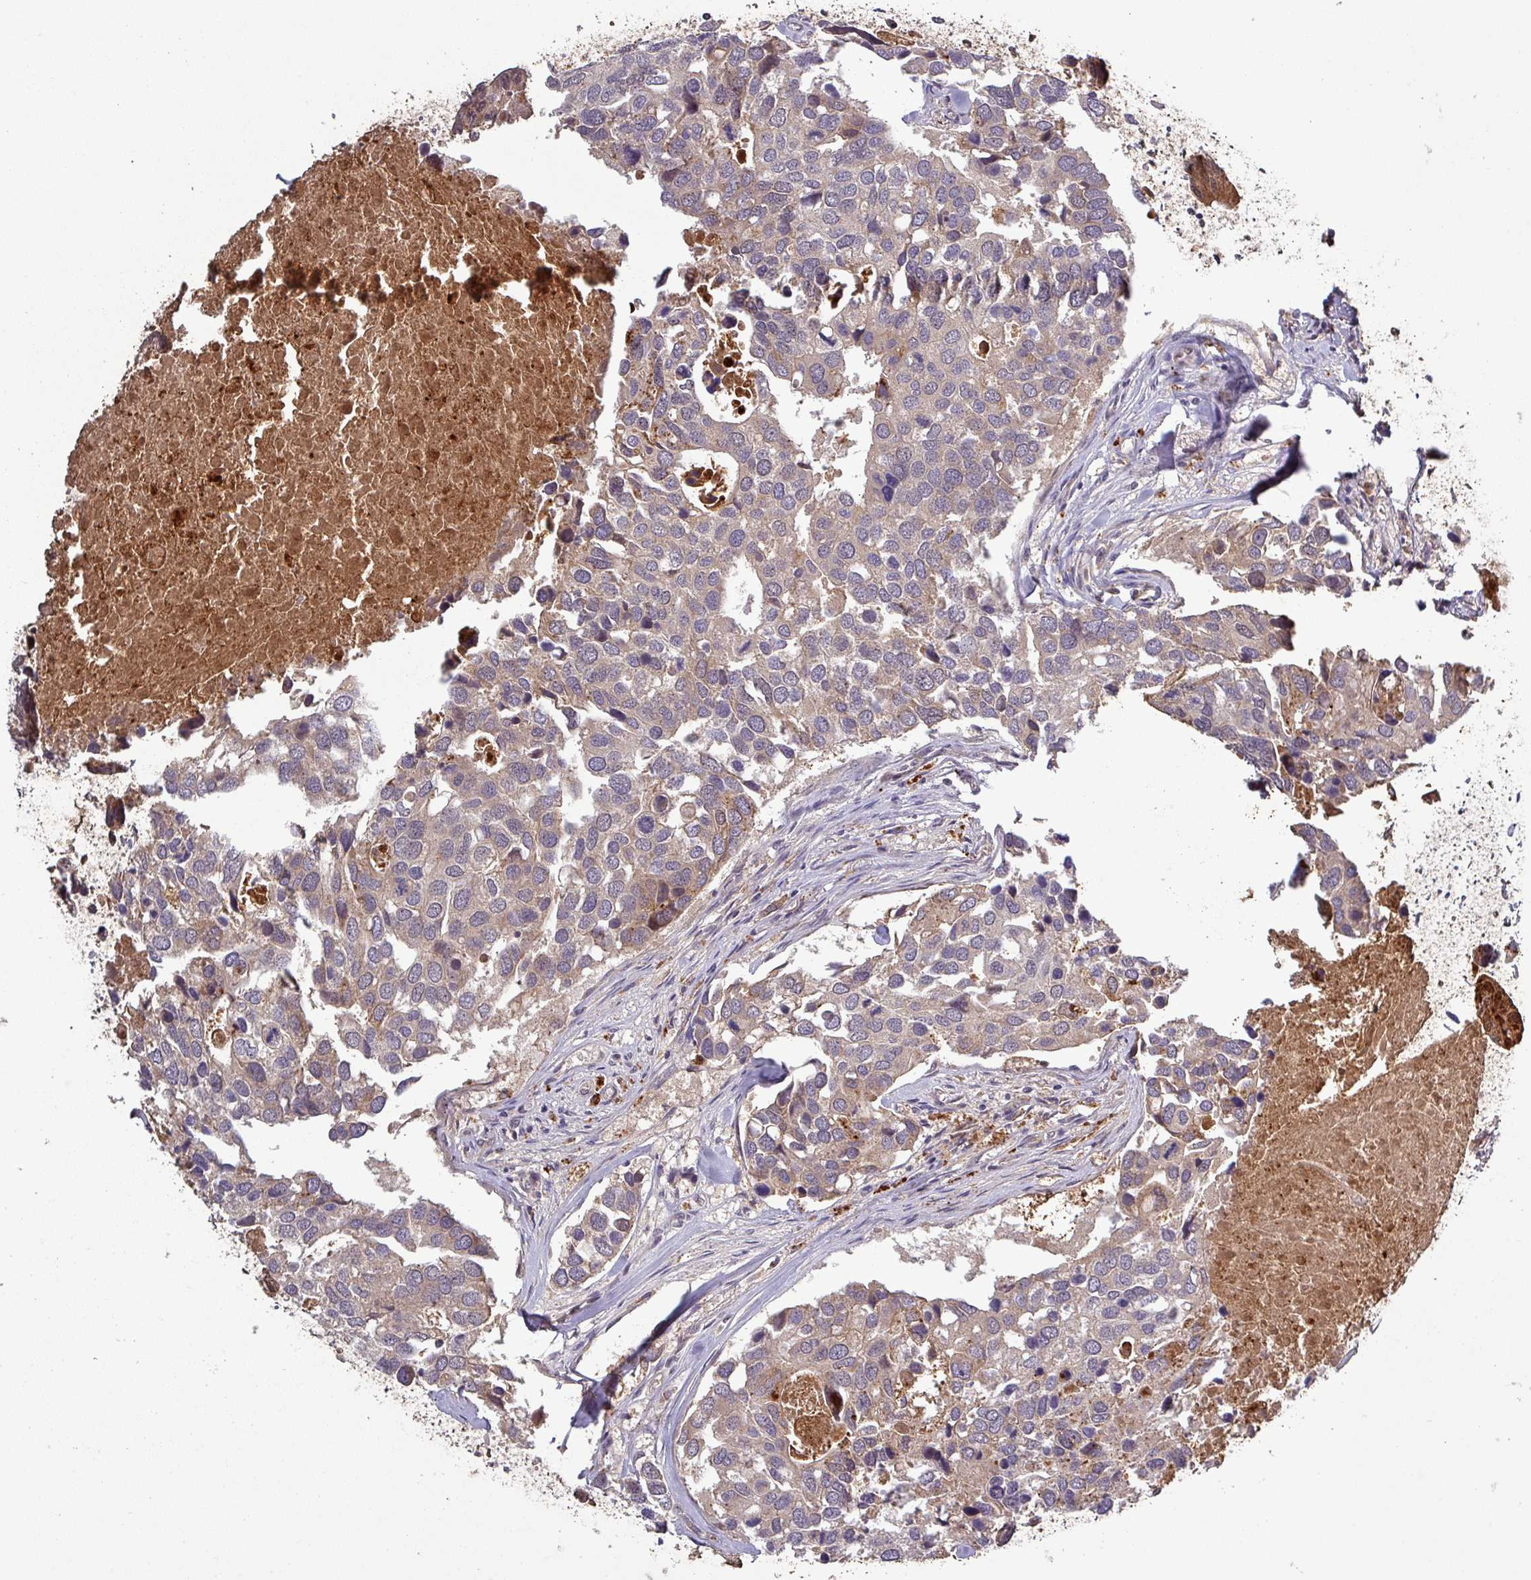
{"staining": {"intensity": "weak", "quantity": "25%-75%", "location": "cytoplasmic/membranous"}, "tissue": "breast cancer", "cell_type": "Tumor cells", "image_type": "cancer", "snomed": [{"axis": "morphology", "description": "Duct carcinoma"}, {"axis": "topography", "description": "Breast"}], "caption": "Immunohistochemical staining of human breast cancer shows low levels of weak cytoplasmic/membranous protein expression in about 25%-75% of tumor cells.", "gene": "PUS1", "patient": {"sex": "female", "age": 83}}